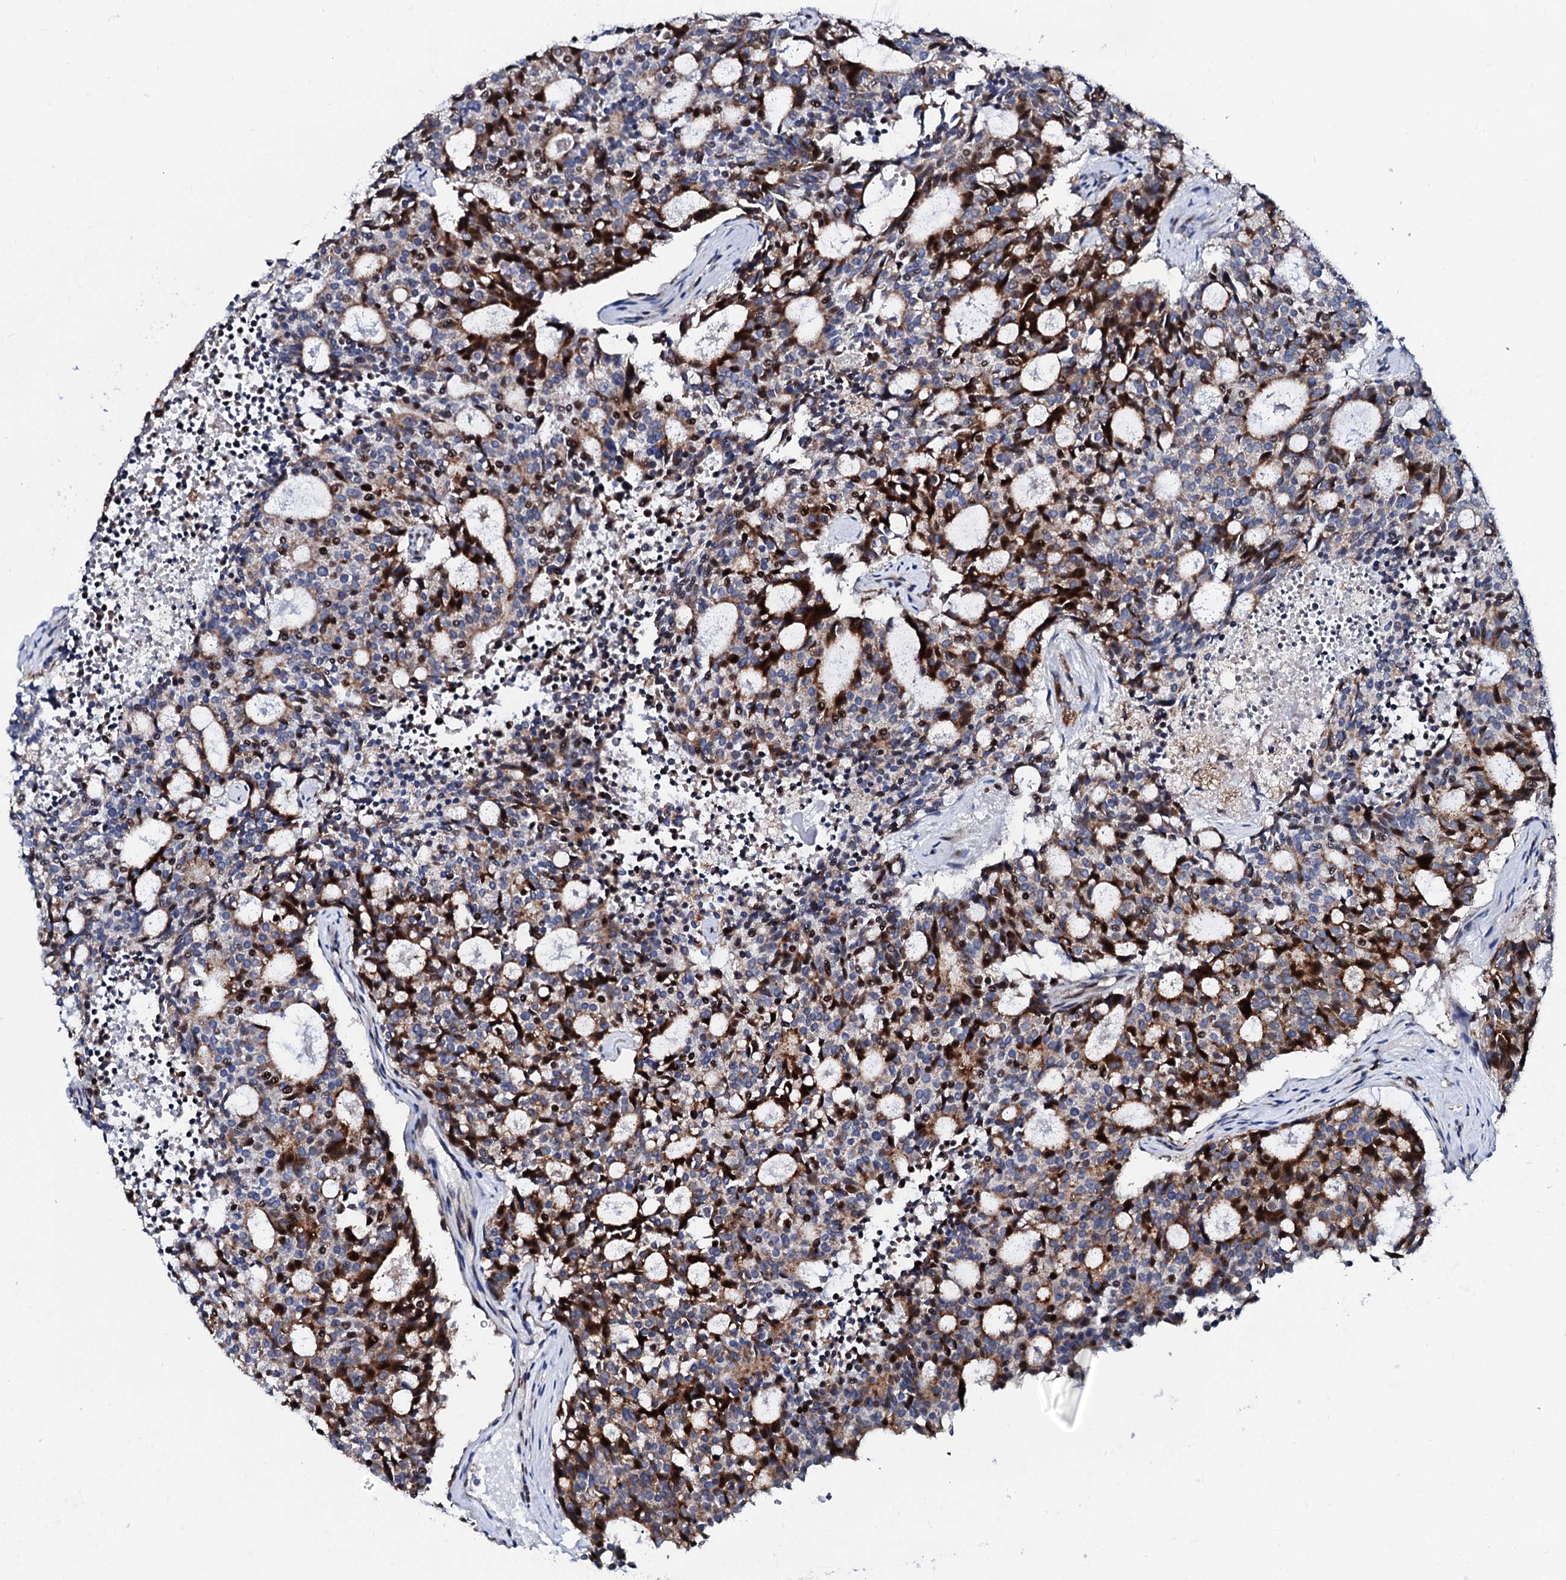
{"staining": {"intensity": "strong", "quantity": "25%-75%", "location": "cytoplasmic/membranous"}, "tissue": "carcinoid", "cell_type": "Tumor cells", "image_type": "cancer", "snomed": [{"axis": "morphology", "description": "Carcinoid, malignant, NOS"}, {"axis": "topography", "description": "Pancreas"}], "caption": "The image demonstrates staining of carcinoid, revealing strong cytoplasmic/membranous protein positivity (brown color) within tumor cells.", "gene": "TCIRG1", "patient": {"sex": "female", "age": 54}}